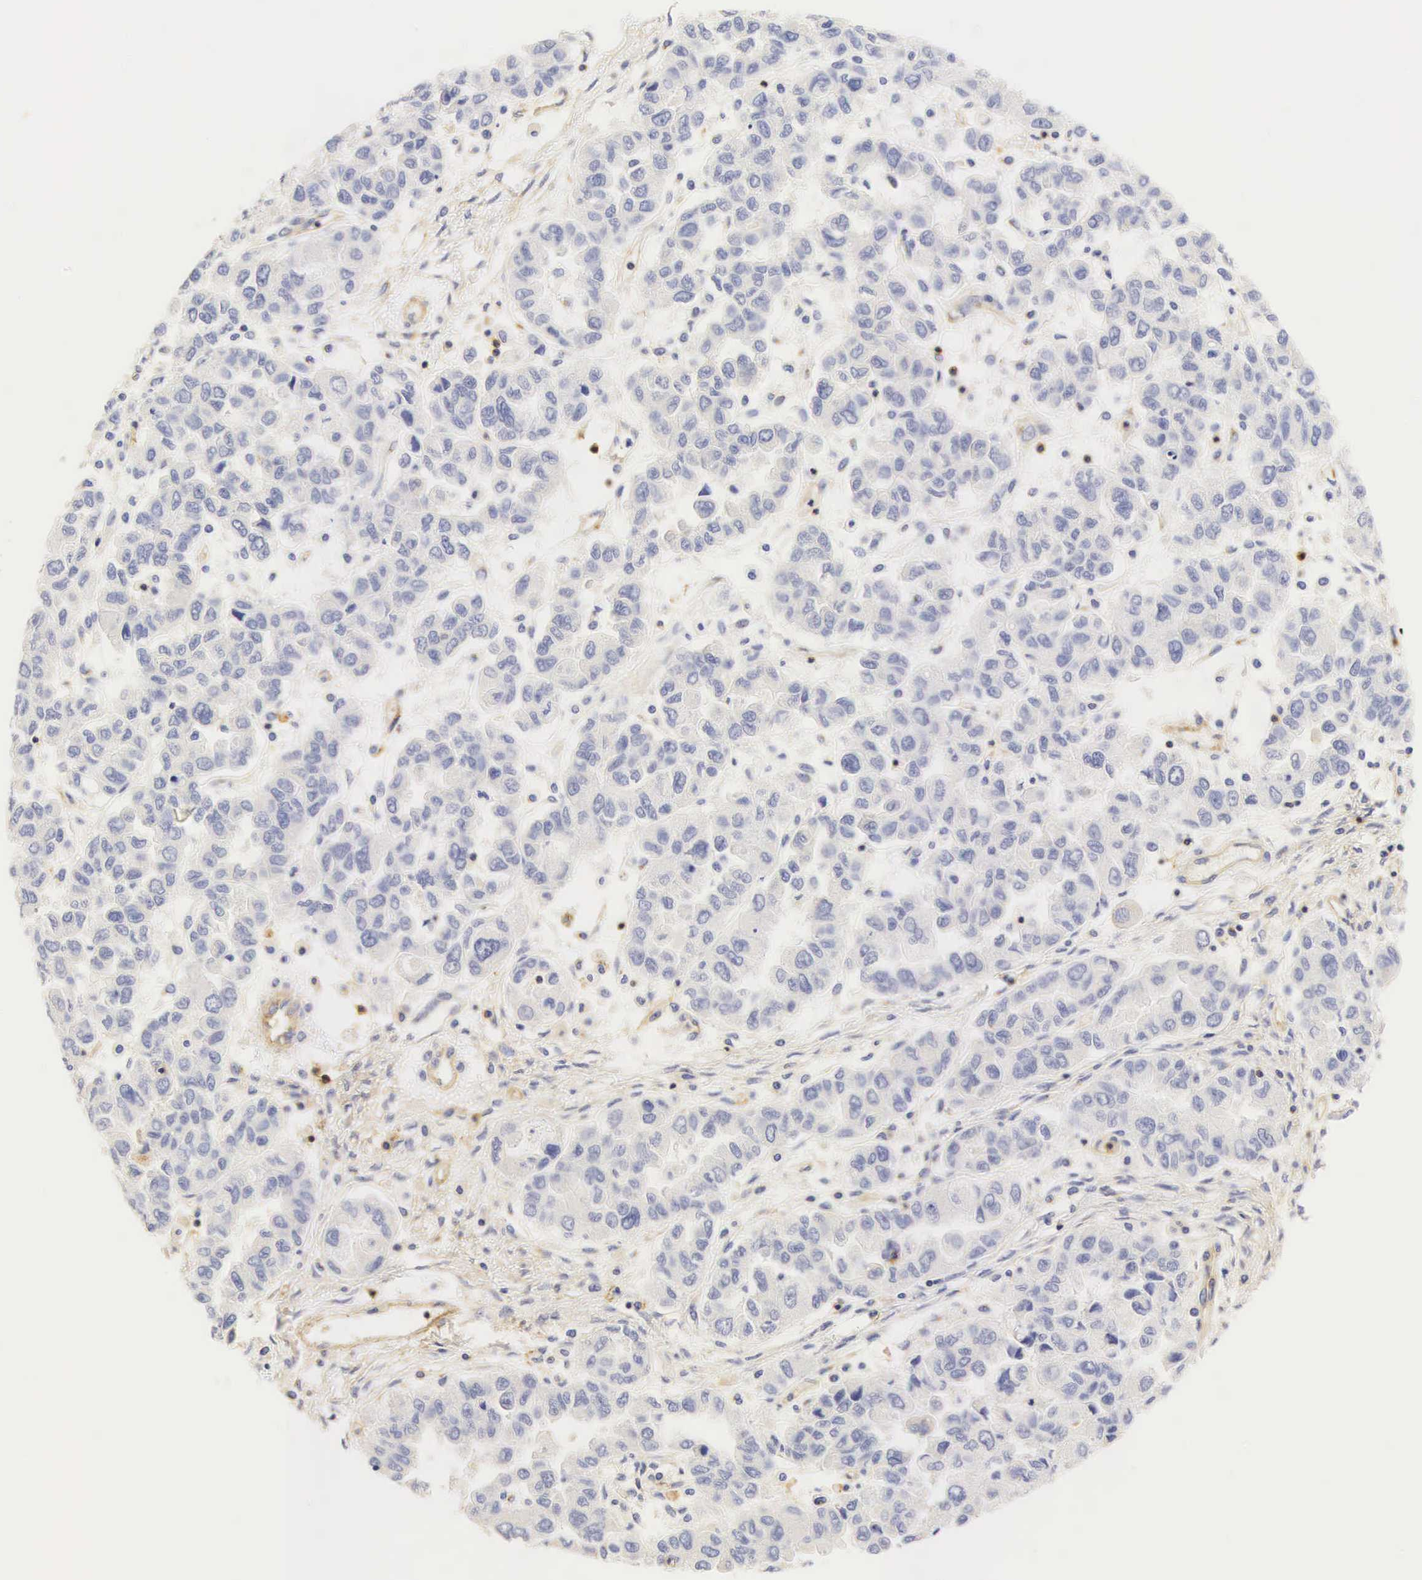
{"staining": {"intensity": "negative", "quantity": "none", "location": "none"}, "tissue": "ovarian cancer", "cell_type": "Tumor cells", "image_type": "cancer", "snomed": [{"axis": "morphology", "description": "Cystadenocarcinoma, serous, NOS"}, {"axis": "topography", "description": "Ovary"}], "caption": "The photomicrograph reveals no significant expression in tumor cells of serous cystadenocarcinoma (ovarian). (Immunohistochemistry (ihc), brightfield microscopy, high magnification).", "gene": "CD99", "patient": {"sex": "female", "age": 84}}